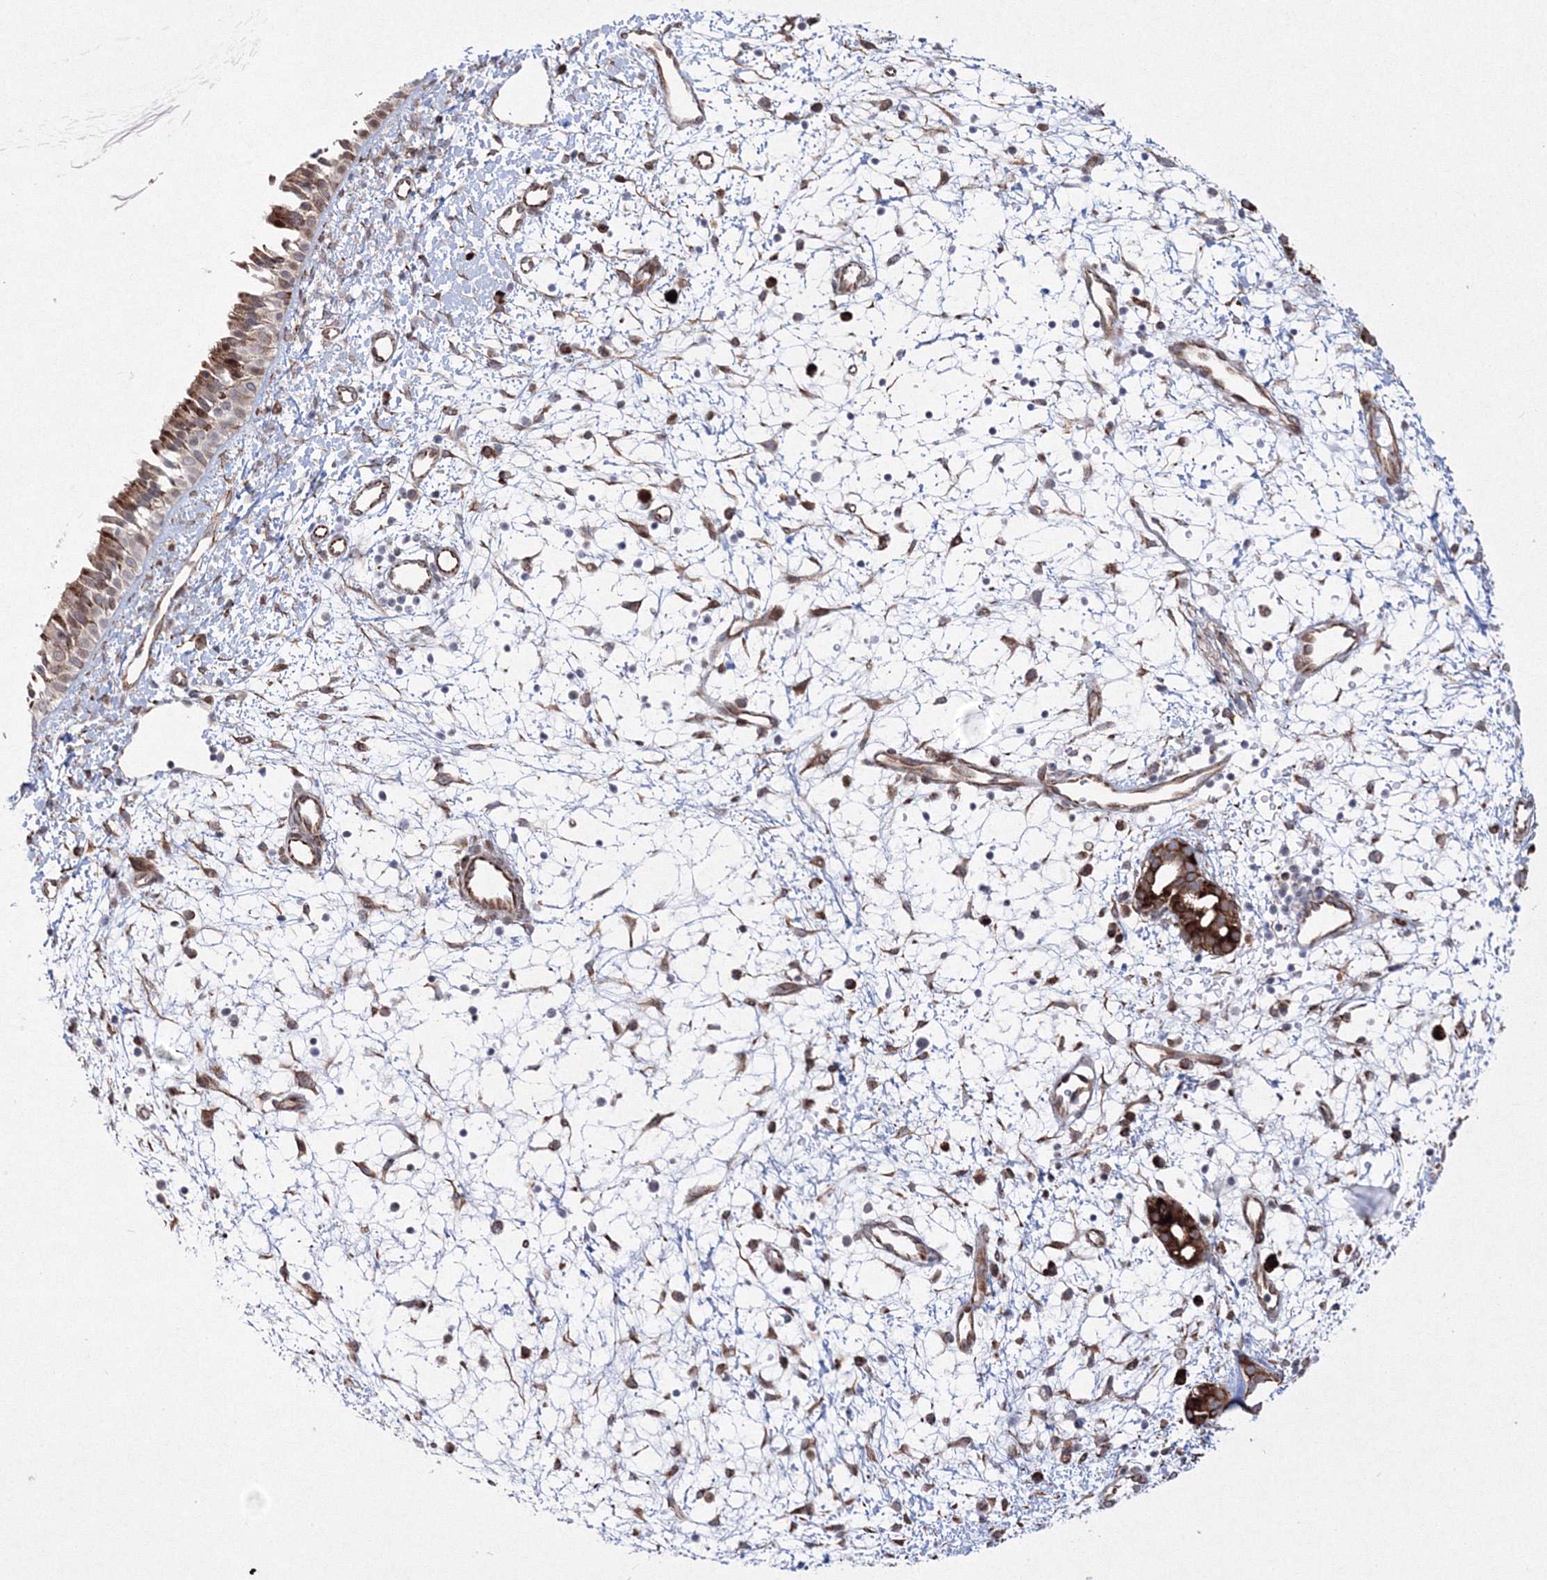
{"staining": {"intensity": "strong", "quantity": ">75%", "location": "cytoplasmic/membranous"}, "tissue": "nasopharynx", "cell_type": "Respiratory epithelial cells", "image_type": "normal", "snomed": [{"axis": "morphology", "description": "Normal tissue, NOS"}, {"axis": "topography", "description": "Nasopharynx"}], "caption": "IHC histopathology image of benign human nasopharynx stained for a protein (brown), which displays high levels of strong cytoplasmic/membranous positivity in approximately >75% of respiratory epithelial cells.", "gene": "EFCAB12", "patient": {"sex": "male", "age": 22}}